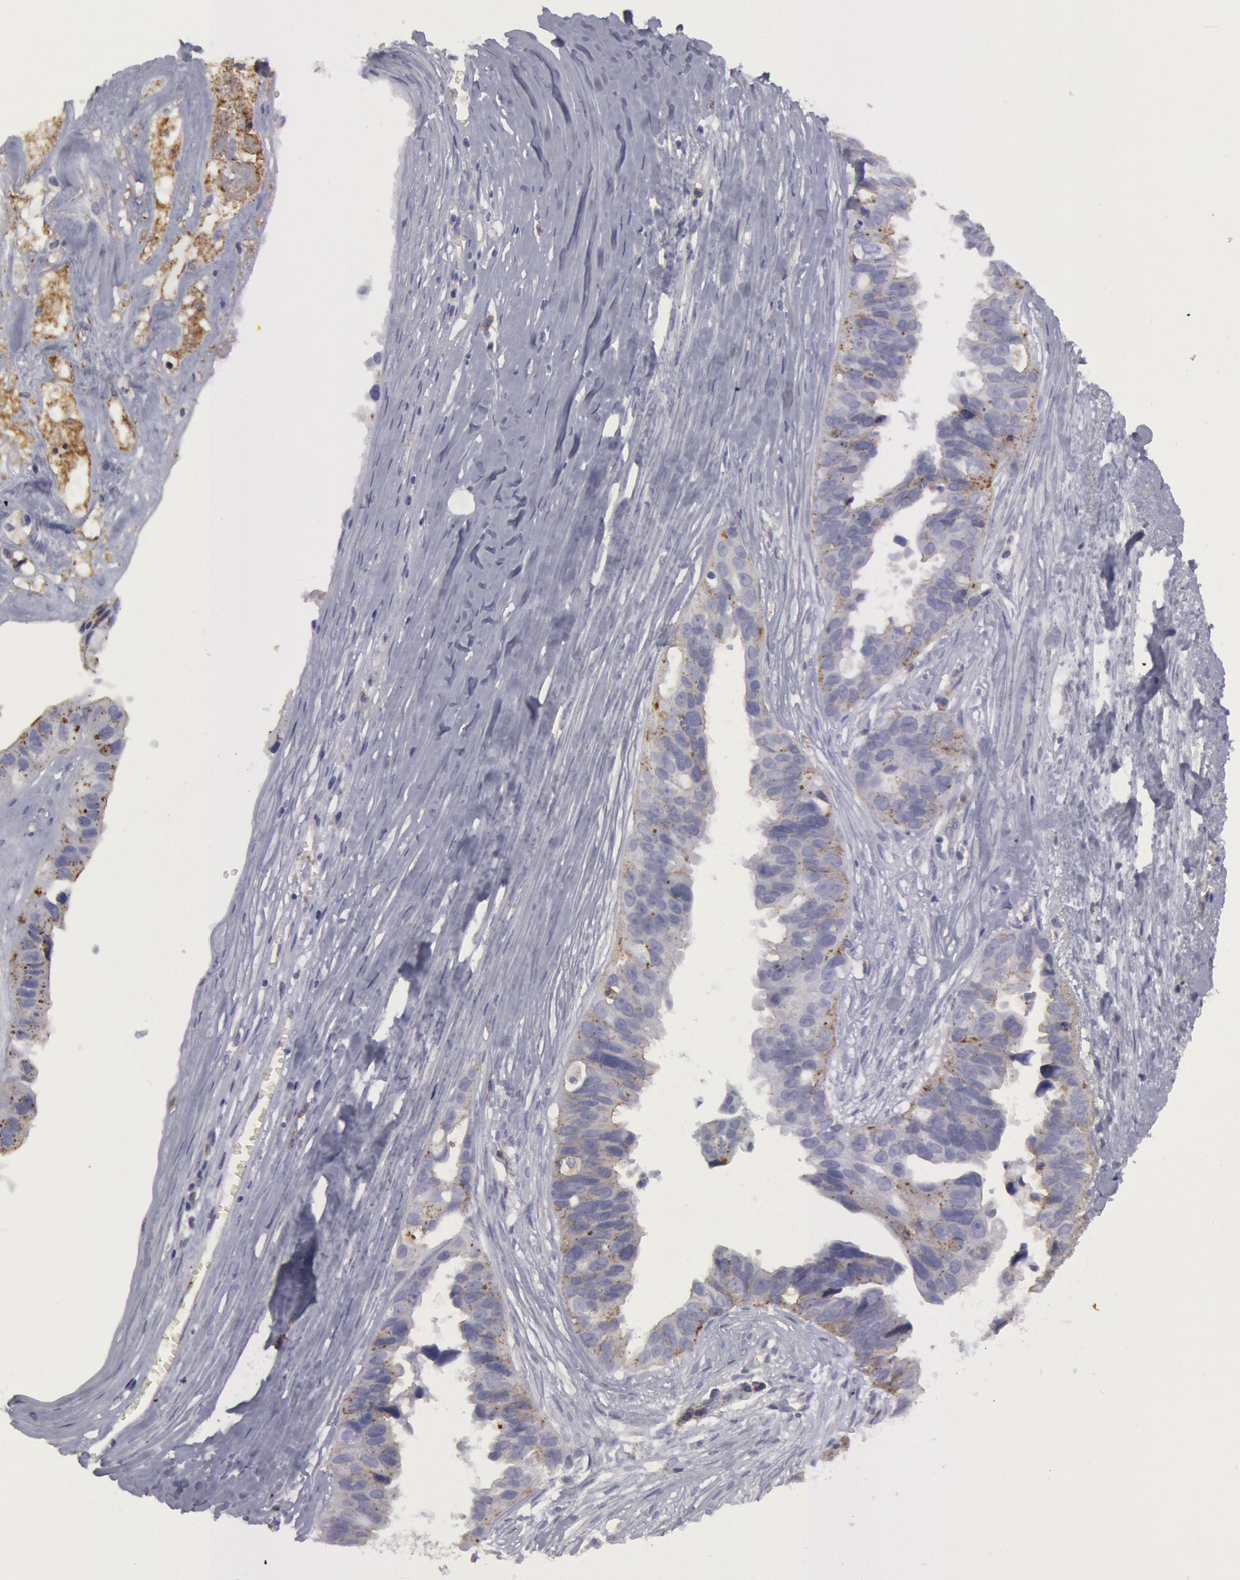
{"staining": {"intensity": "negative", "quantity": "none", "location": "none"}, "tissue": "ovarian cancer", "cell_type": "Tumor cells", "image_type": "cancer", "snomed": [{"axis": "morphology", "description": "Carcinoma, endometroid"}, {"axis": "topography", "description": "Ovary"}], "caption": "DAB (3,3'-diaminobenzidine) immunohistochemical staining of human ovarian endometroid carcinoma displays no significant expression in tumor cells.", "gene": "FLOT1", "patient": {"sex": "female", "age": 85}}